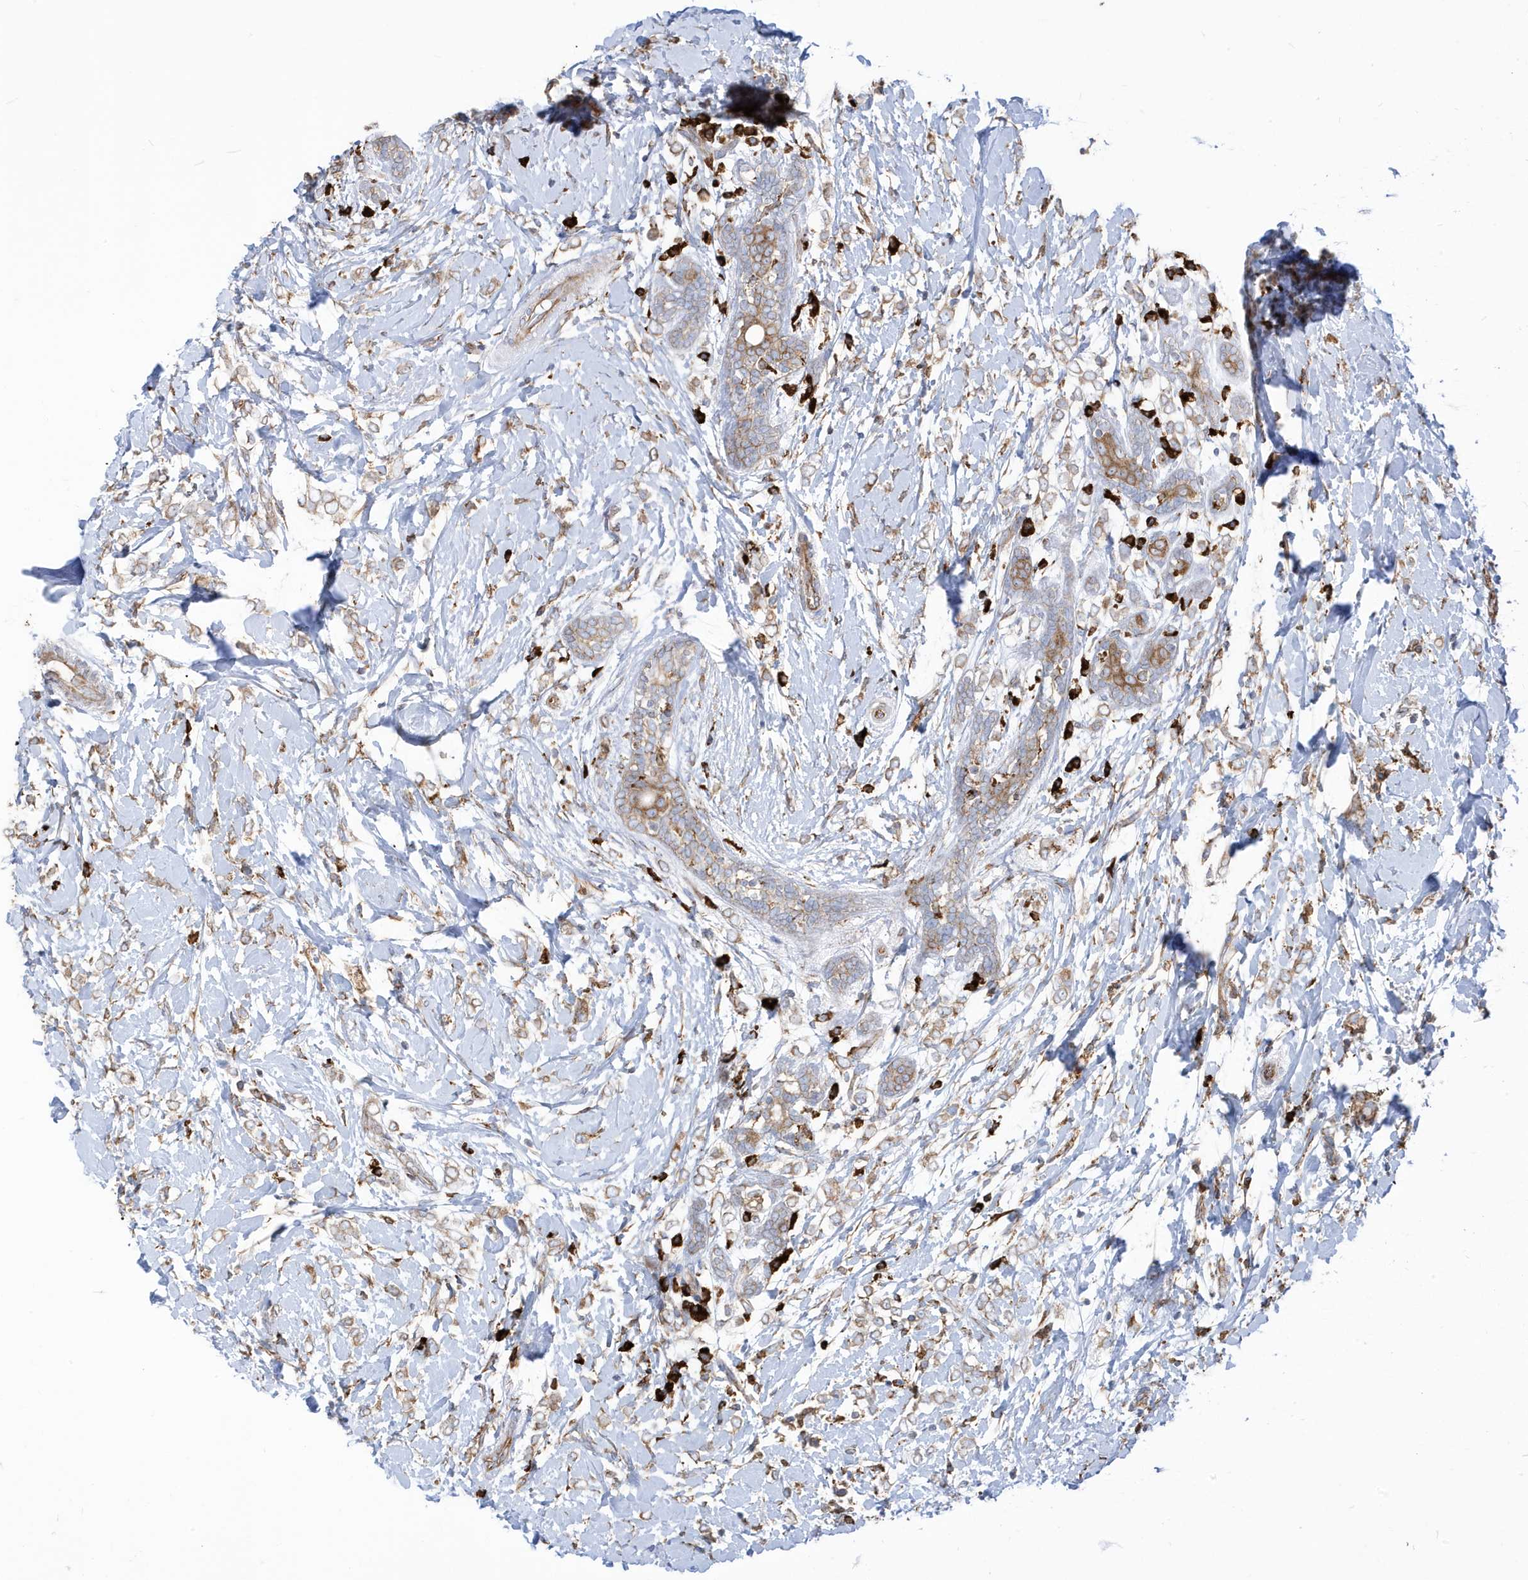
{"staining": {"intensity": "moderate", "quantity": ">75%", "location": "cytoplasmic/membranous"}, "tissue": "breast cancer", "cell_type": "Tumor cells", "image_type": "cancer", "snomed": [{"axis": "morphology", "description": "Normal tissue, NOS"}, {"axis": "morphology", "description": "Lobular carcinoma"}, {"axis": "topography", "description": "Breast"}], "caption": "Immunohistochemical staining of lobular carcinoma (breast) reveals moderate cytoplasmic/membranous protein expression in about >75% of tumor cells.", "gene": "PDIA6", "patient": {"sex": "female", "age": 47}}